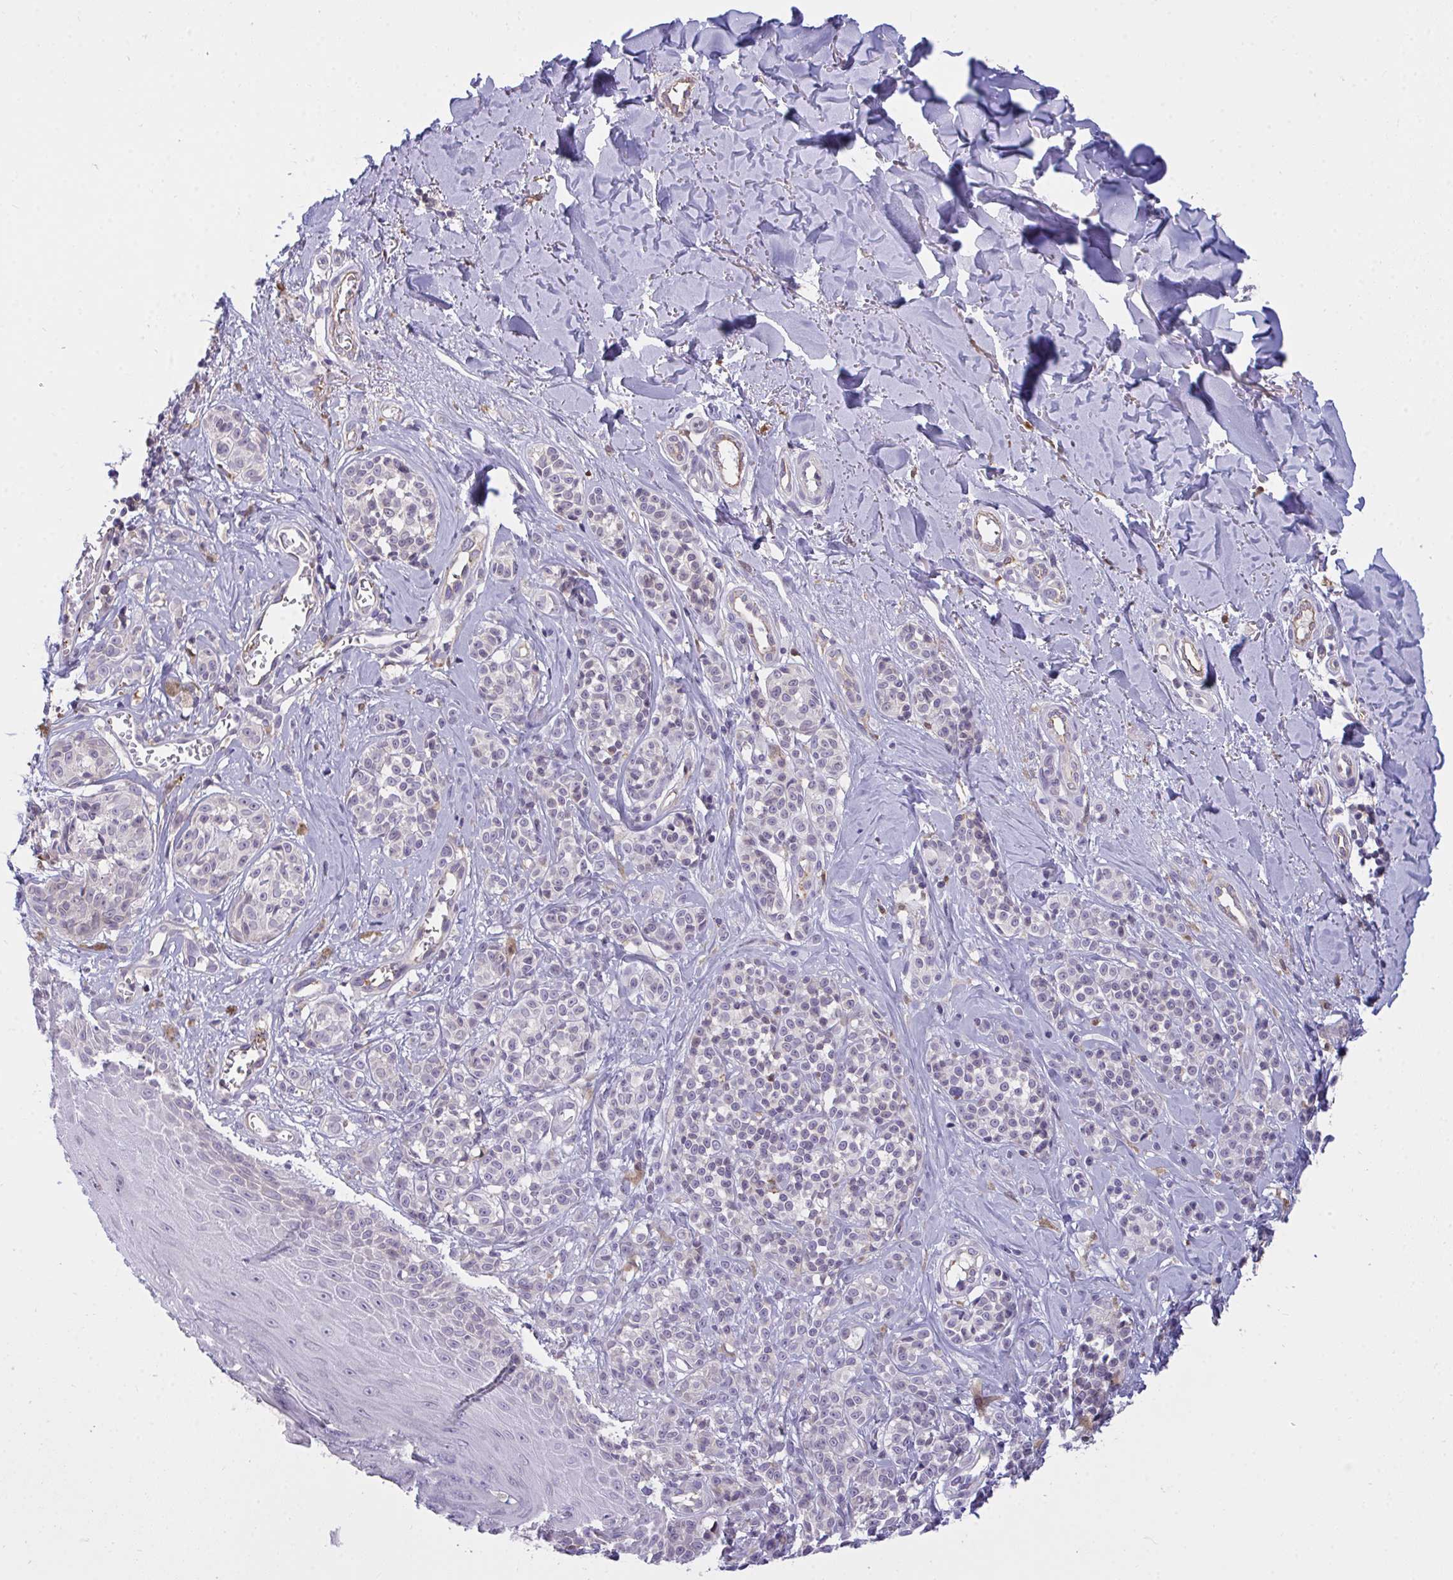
{"staining": {"intensity": "negative", "quantity": "none", "location": "none"}, "tissue": "melanoma", "cell_type": "Tumor cells", "image_type": "cancer", "snomed": [{"axis": "morphology", "description": "Malignant melanoma, NOS"}, {"axis": "topography", "description": "Skin"}], "caption": "Melanoma was stained to show a protein in brown. There is no significant positivity in tumor cells.", "gene": "SEMA6B", "patient": {"sex": "male", "age": 74}}